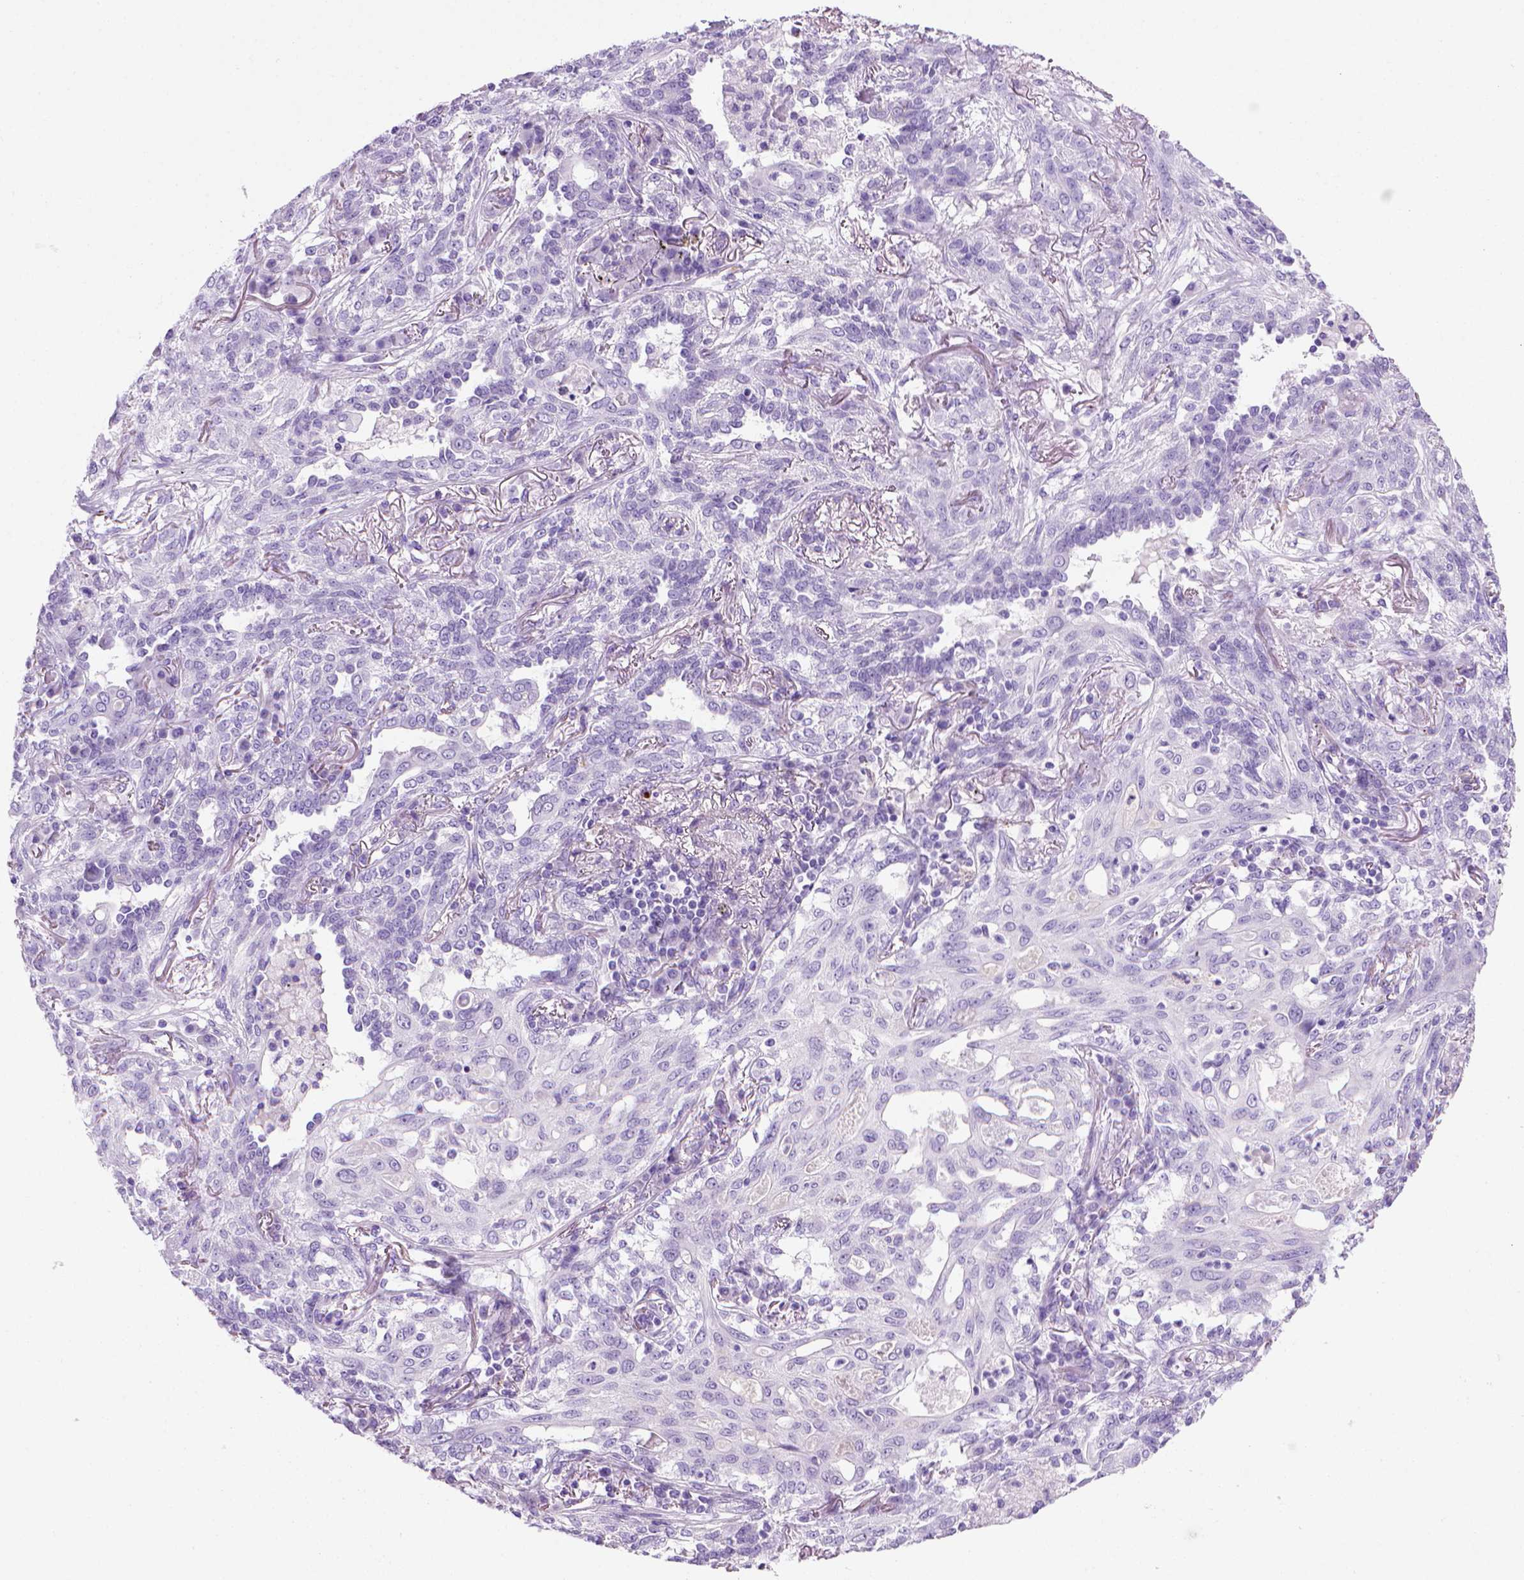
{"staining": {"intensity": "negative", "quantity": "none", "location": "none"}, "tissue": "lung cancer", "cell_type": "Tumor cells", "image_type": "cancer", "snomed": [{"axis": "morphology", "description": "Squamous cell carcinoma, NOS"}, {"axis": "topography", "description": "Lung"}], "caption": "Histopathology image shows no protein staining in tumor cells of lung cancer tissue. (DAB immunohistochemistry (IHC) with hematoxylin counter stain).", "gene": "ARHGEF33", "patient": {"sex": "female", "age": 70}}